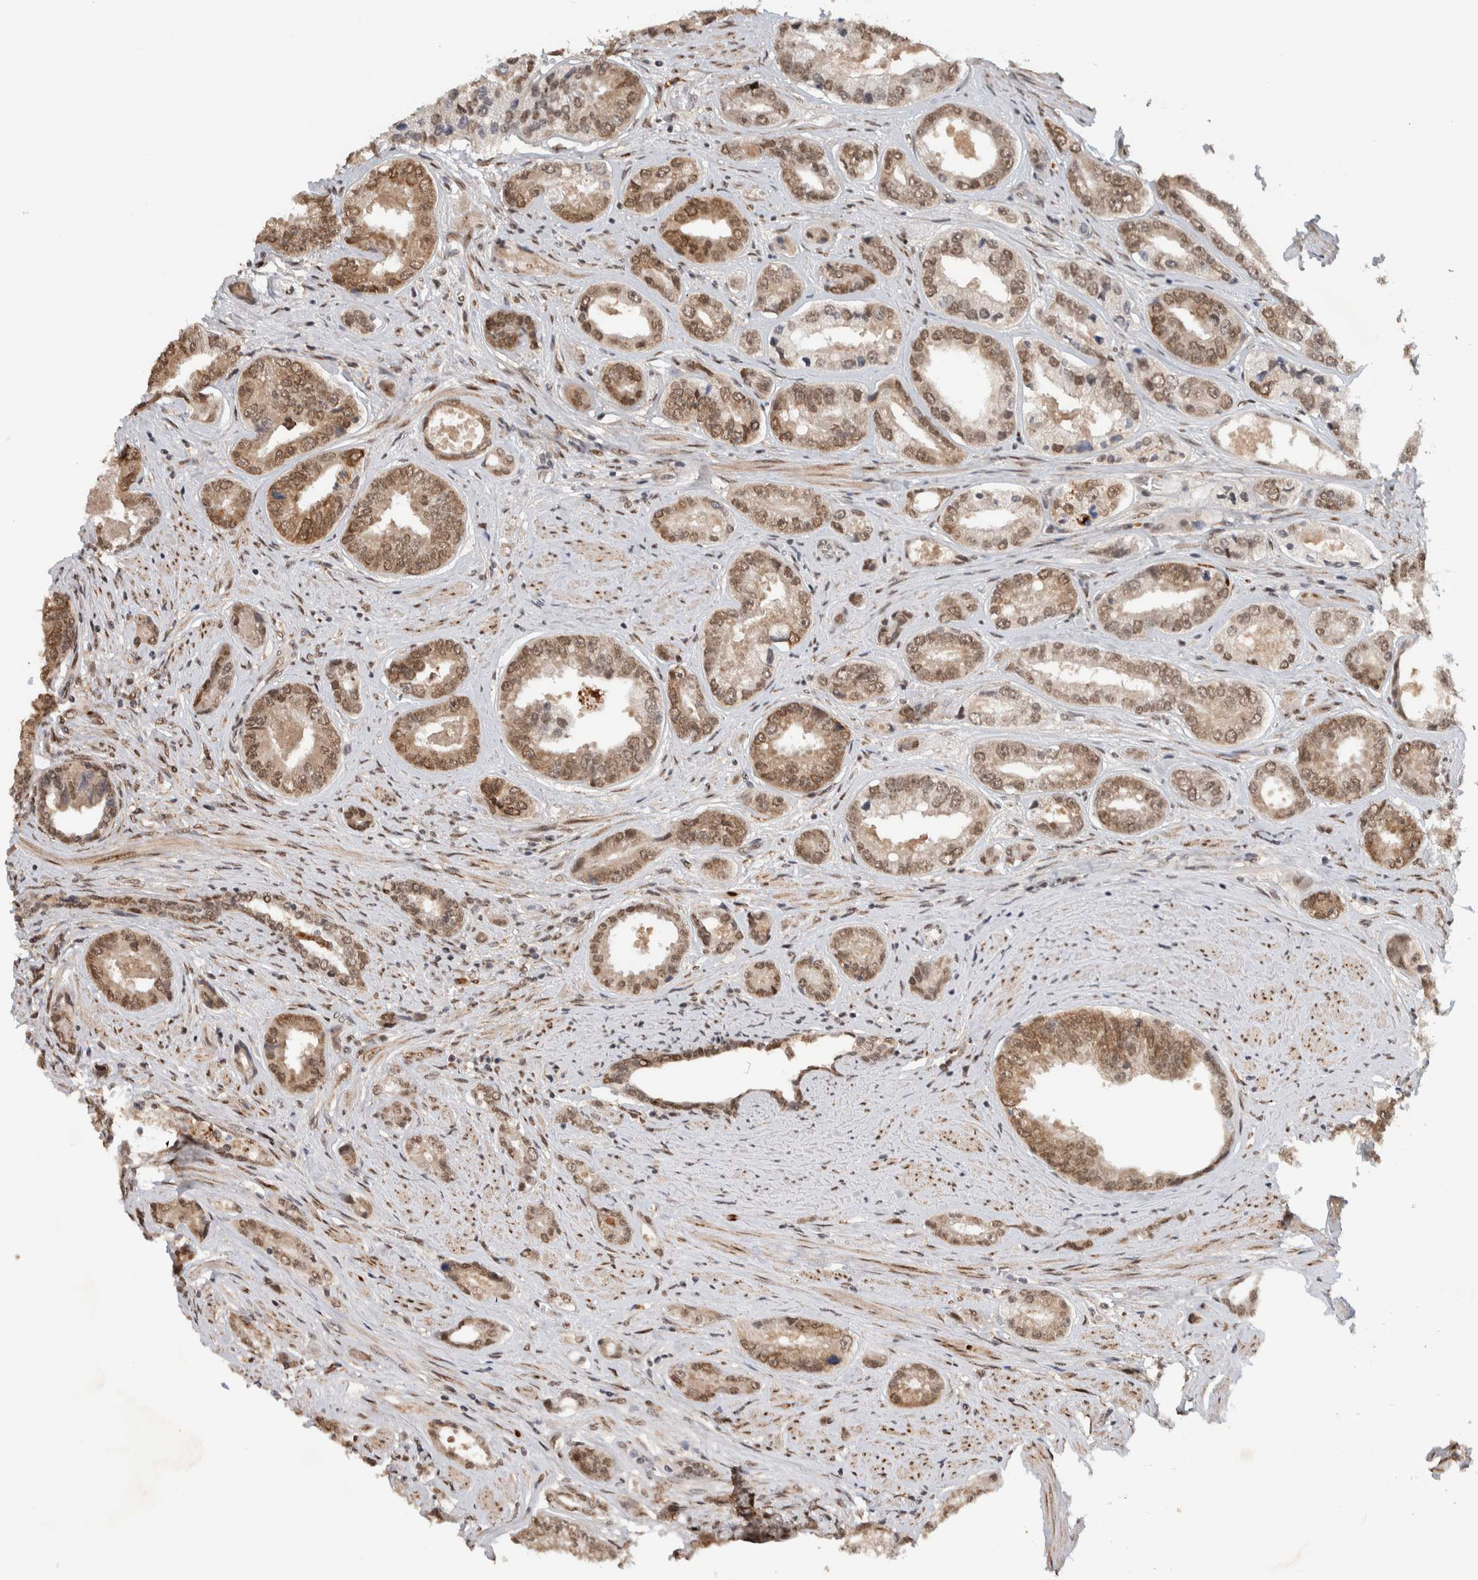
{"staining": {"intensity": "moderate", "quantity": ">75%", "location": "cytoplasmic/membranous,nuclear"}, "tissue": "prostate cancer", "cell_type": "Tumor cells", "image_type": "cancer", "snomed": [{"axis": "morphology", "description": "Adenocarcinoma, High grade"}, {"axis": "topography", "description": "Prostate"}], "caption": "Immunohistochemistry (DAB (3,3'-diaminobenzidine)) staining of human prostate cancer displays moderate cytoplasmic/membranous and nuclear protein positivity in about >75% of tumor cells.", "gene": "TNRC18", "patient": {"sex": "male", "age": 61}}